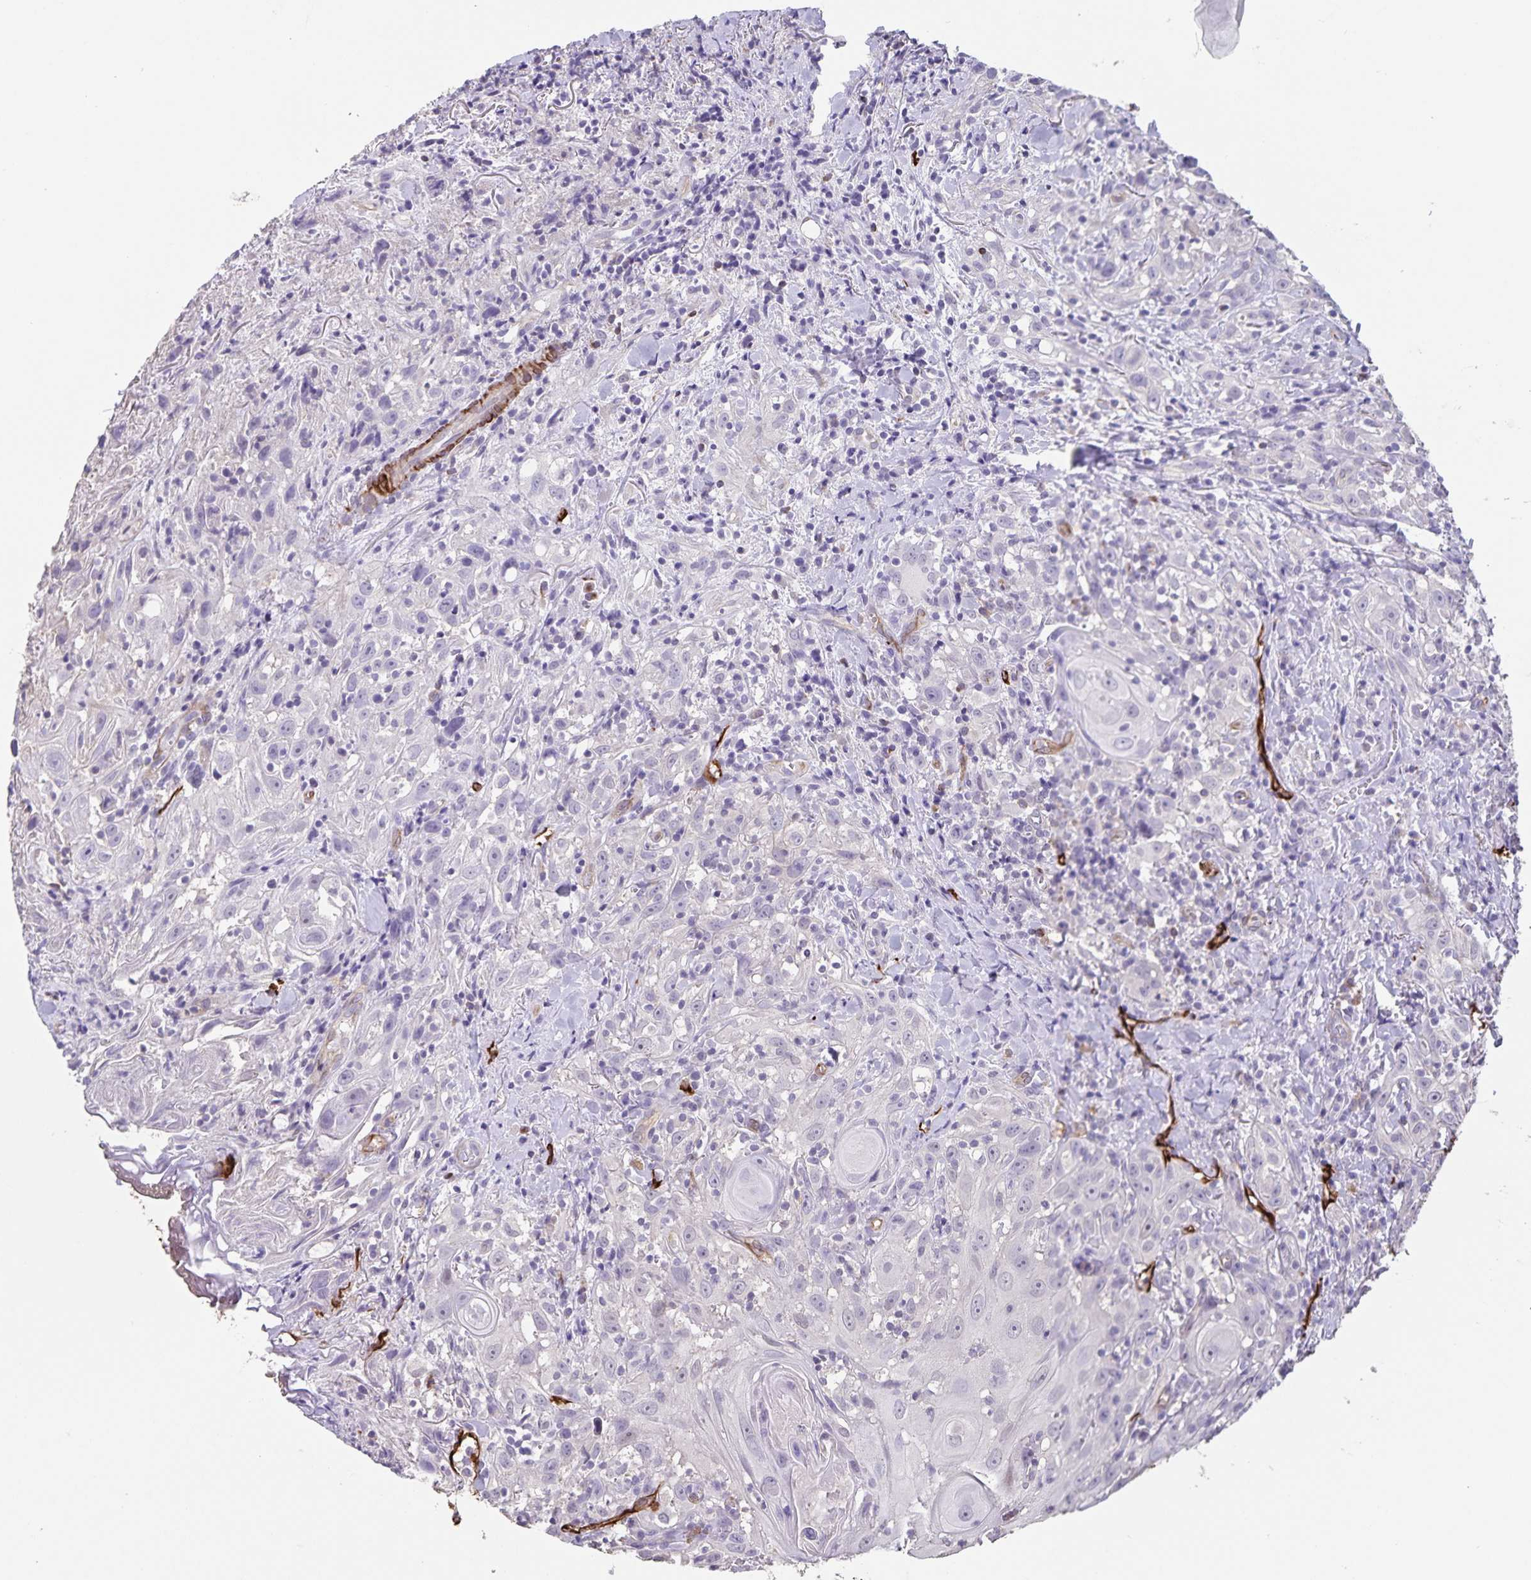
{"staining": {"intensity": "negative", "quantity": "none", "location": "none"}, "tissue": "head and neck cancer", "cell_type": "Tumor cells", "image_type": "cancer", "snomed": [{"axis": "morphology", "description": "Squamous cell carcinoma, NOS"}, {"axis": "topography", "description": "Head-Neck"}], "caption": "Immunohistochemistry (IHC) image of squamous cell carcinoma (head and neck) stained for a protein (brown), which displays no positivity in tumor cells.", "gene": "SYNM", "patient": {"sex": "female", "age": 95}}